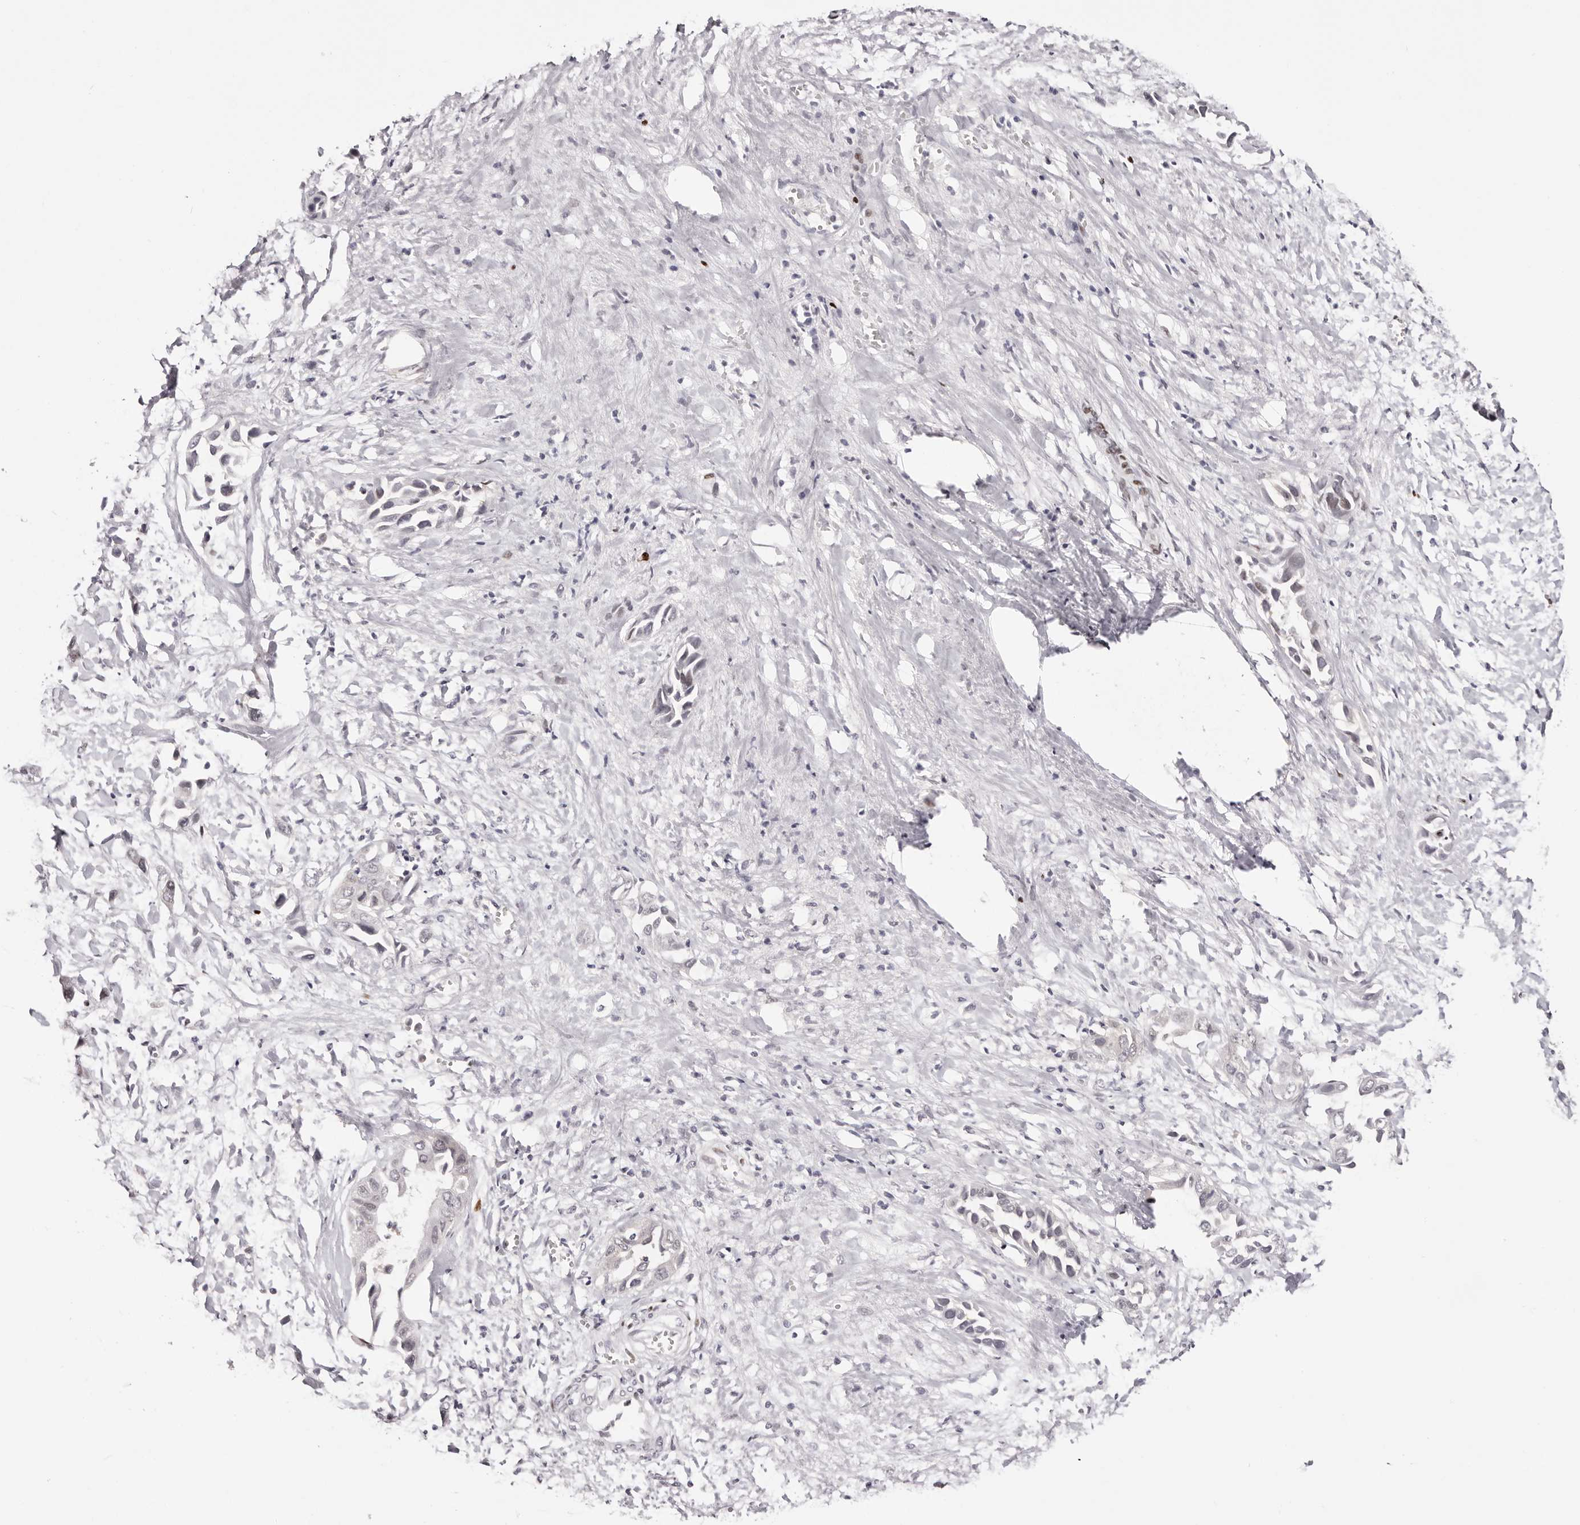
{"staining": {"intensity": "negative", "quantity": "none", "location": "none"}, "tissue": "liver cancer", "cell_type": "Tumor cells", "image_type": "cancer", "snomed": [{"axis": "morphology", "description": "Cholangiocarcinoma"}, {"axis": "topography", "description": "Liver"}], "caption": "This is an immunohistochemistry image of cholangiocarcinoma (liver). There is no positivity in tumor cells.", "gene": "NUP153", "patient": {"sex": "female", "age": 52}}